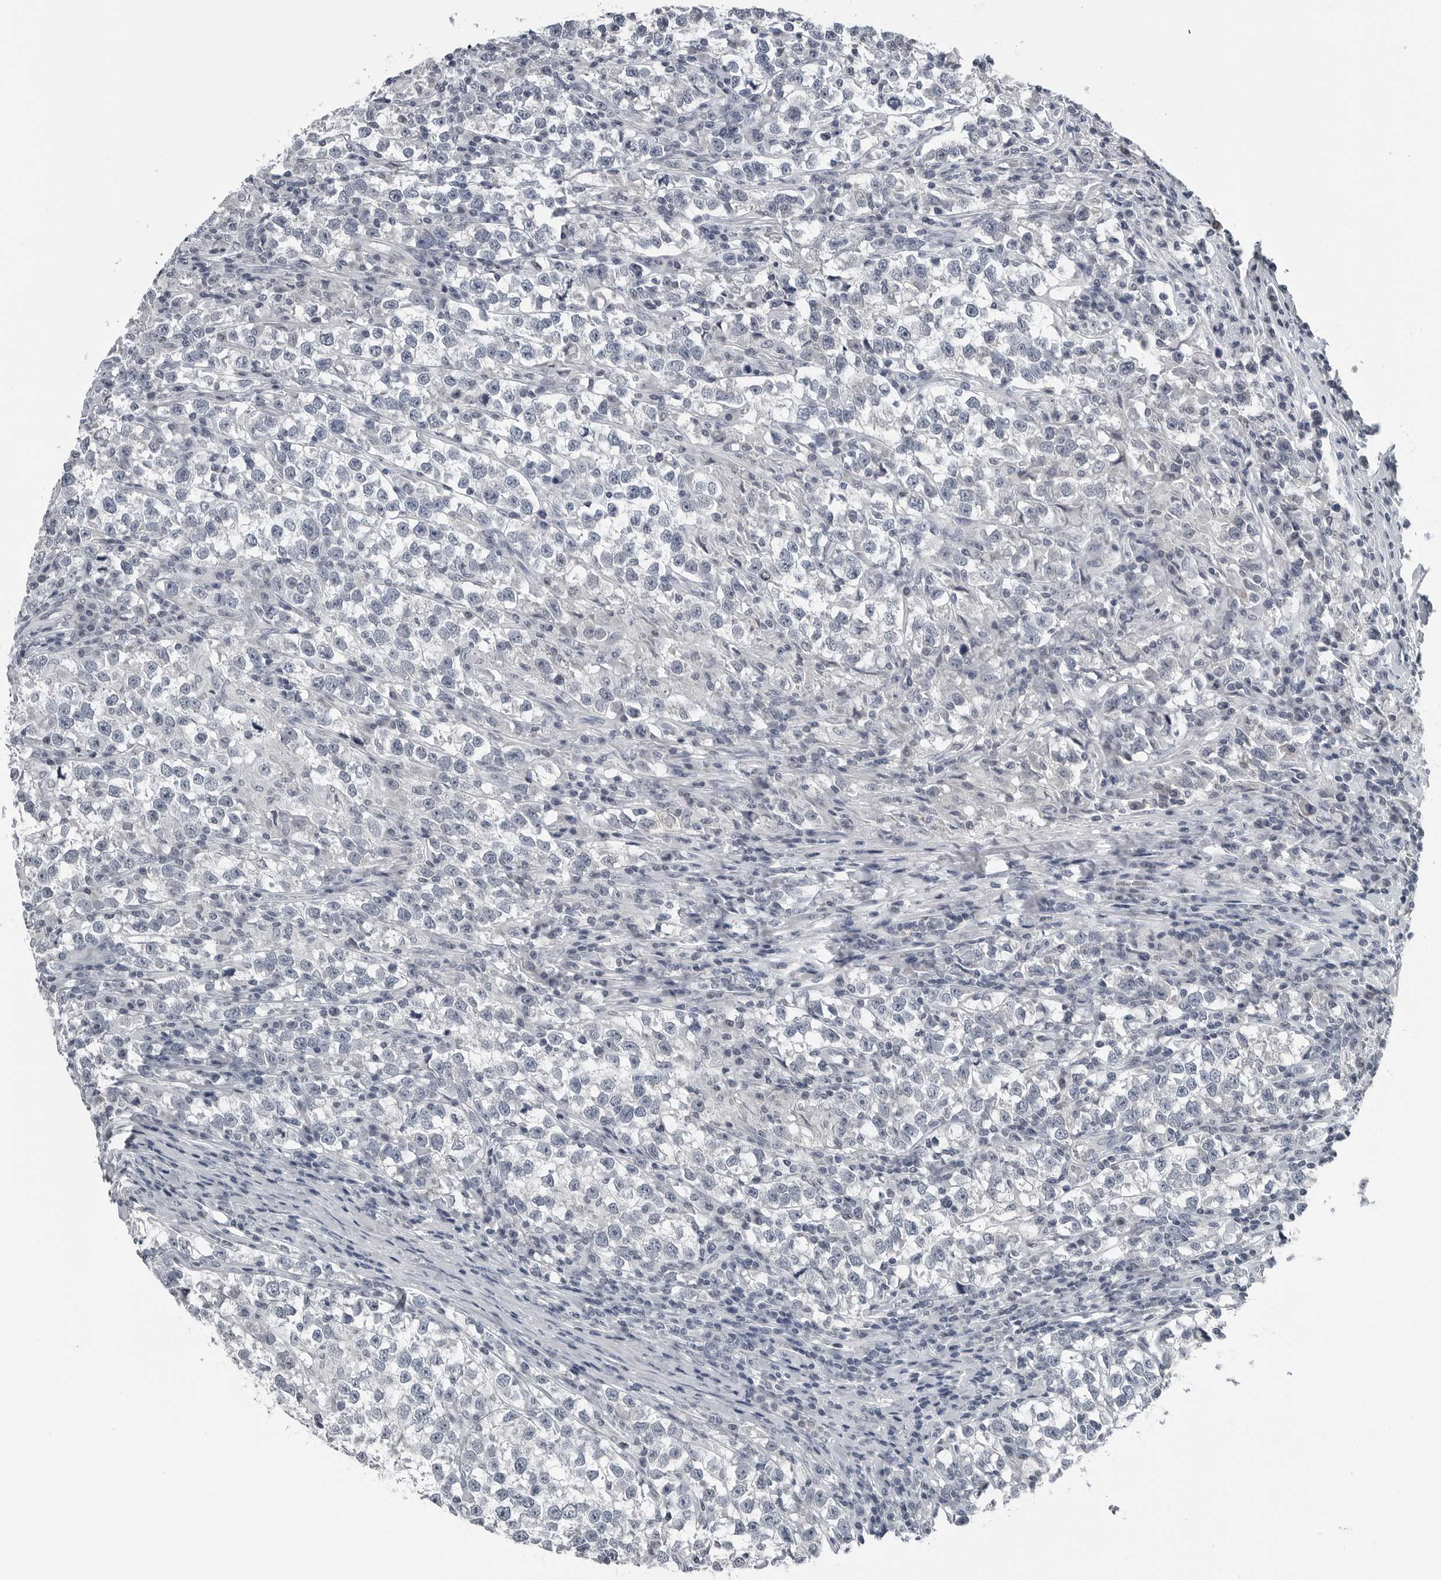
{"staining": {"intensity": "negative", "quantity": "none", "location": "none"}, "tissue": "testis cancer", "cell_type": "Tumor cells", "image_type": "cancer", "snomed": [{"axis": "morphology", "description": "Normal tissue, NOS"}, {"axis": "morphology", "description": "Seminoma, NOS"}, {"axis": "topography", "description": "Testis"}], "caption": "A photomicrograph of human testis cancer (seminoma) is negative for staining in tumor cells.", "gene": "SPINK1", "patient": {"sex": "male", "age": 43}}